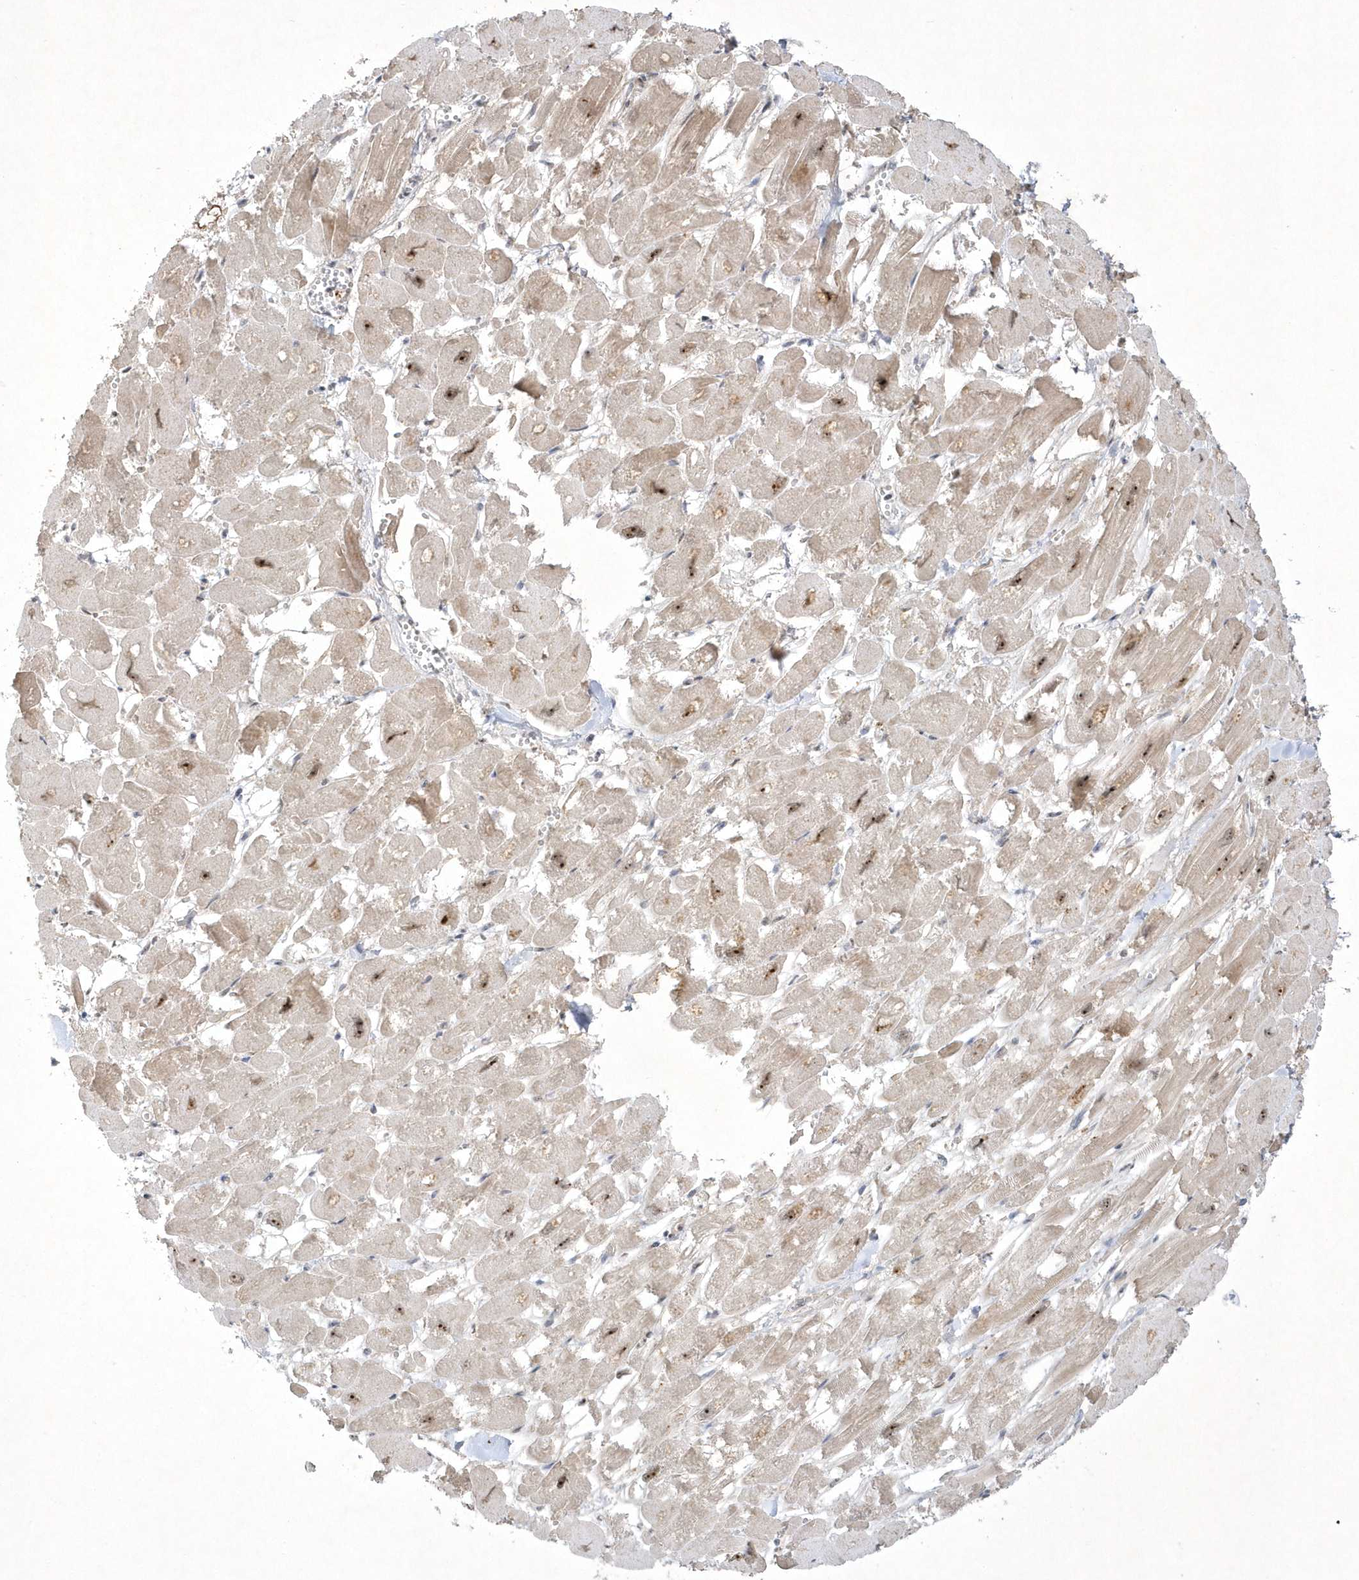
{"staining": {"intensity": "moderate", "quantity": ">75%", "location": "cytoplasmic/membranous,nuclear"}, "tissue": "heart muscle", "cell_type": "Cardiomyocytes", "image_type": "normal", "snomed": [{"axis": "morphology", "description": "Normal tissue, NOS"}, {"axis": "topography", "description": "Heart"}], "caption": "A medium amount of moderate cytoplasmic/membranous,nuclear staining is appreciated in approximately >75% of cardiomyocytes in normal heart muscle. The staining is performed using DAB (3,3'-diaminobenzidine) brown chromogen to label protein expression. The nuclei are counter-stained blue using hematoxylin.", "gene": "NPM3", "patient": {"sex": "male", "age": 54}}